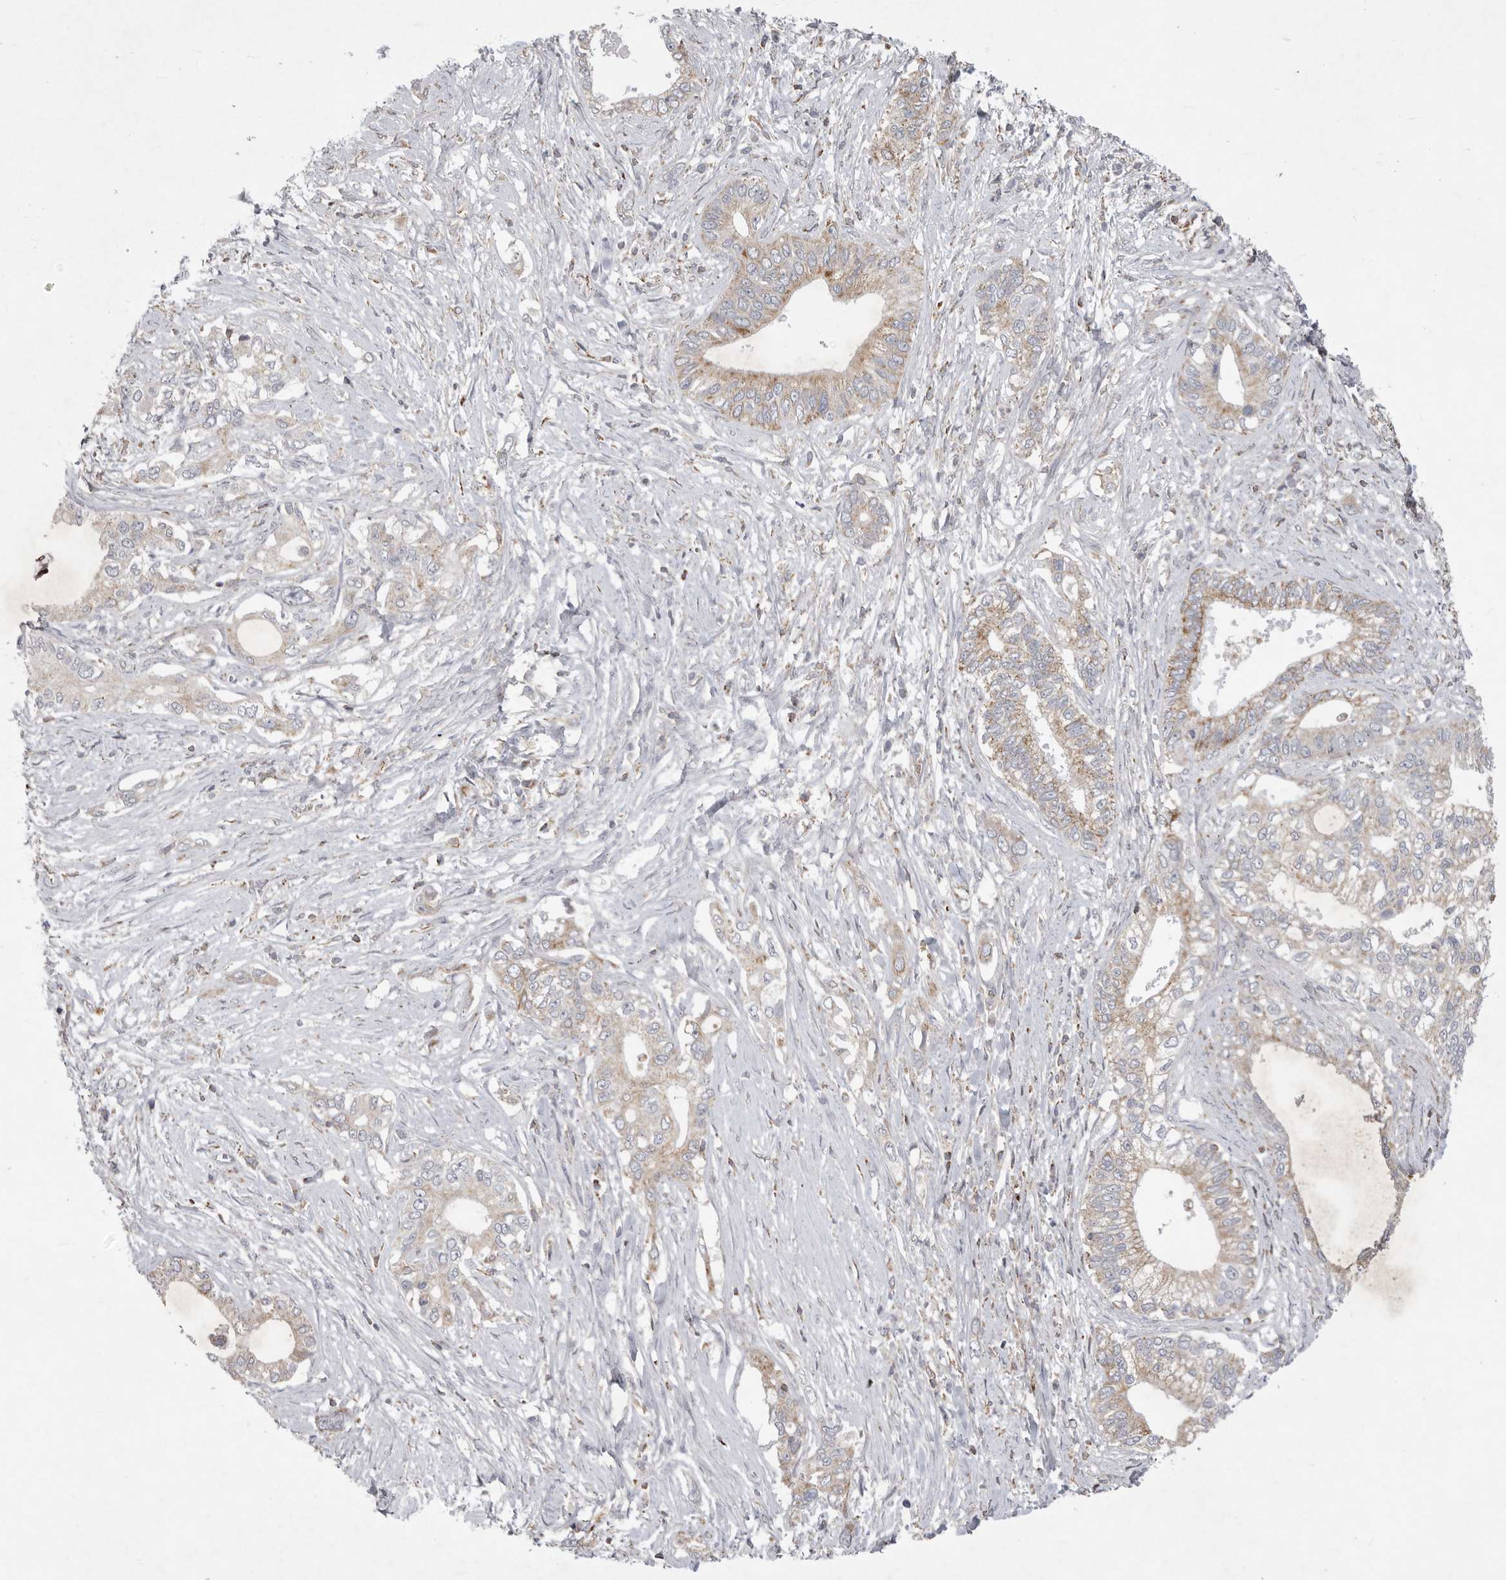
{"staining": {"intensity": "weak", "quantity": "25%-75%", "location": "cytoplasmic/membranous"}, "tissue": "pancreatic cancer", "cell_type": "Tumor cells", "image_type": "cancer", "snomed": [{"axis": "morphology", "description": "Normal tissue, NOS"}, {"axis": "morphology", "description": "Adenocarcinoma, NOS"}, {"axis": "topography", "description": "Pancreas"}, {"axis": "topography", "description": "Peripheral nerve tissue"}], "caption": "Weak cytoplasmic/membranous staining for a protein is identified in about 25%-75% of tumor cells of pancreatic cancer using immunohistochemistry (IHC).", "gene": "MPZL1", "patient": {"sex": "male", "age": 59}}